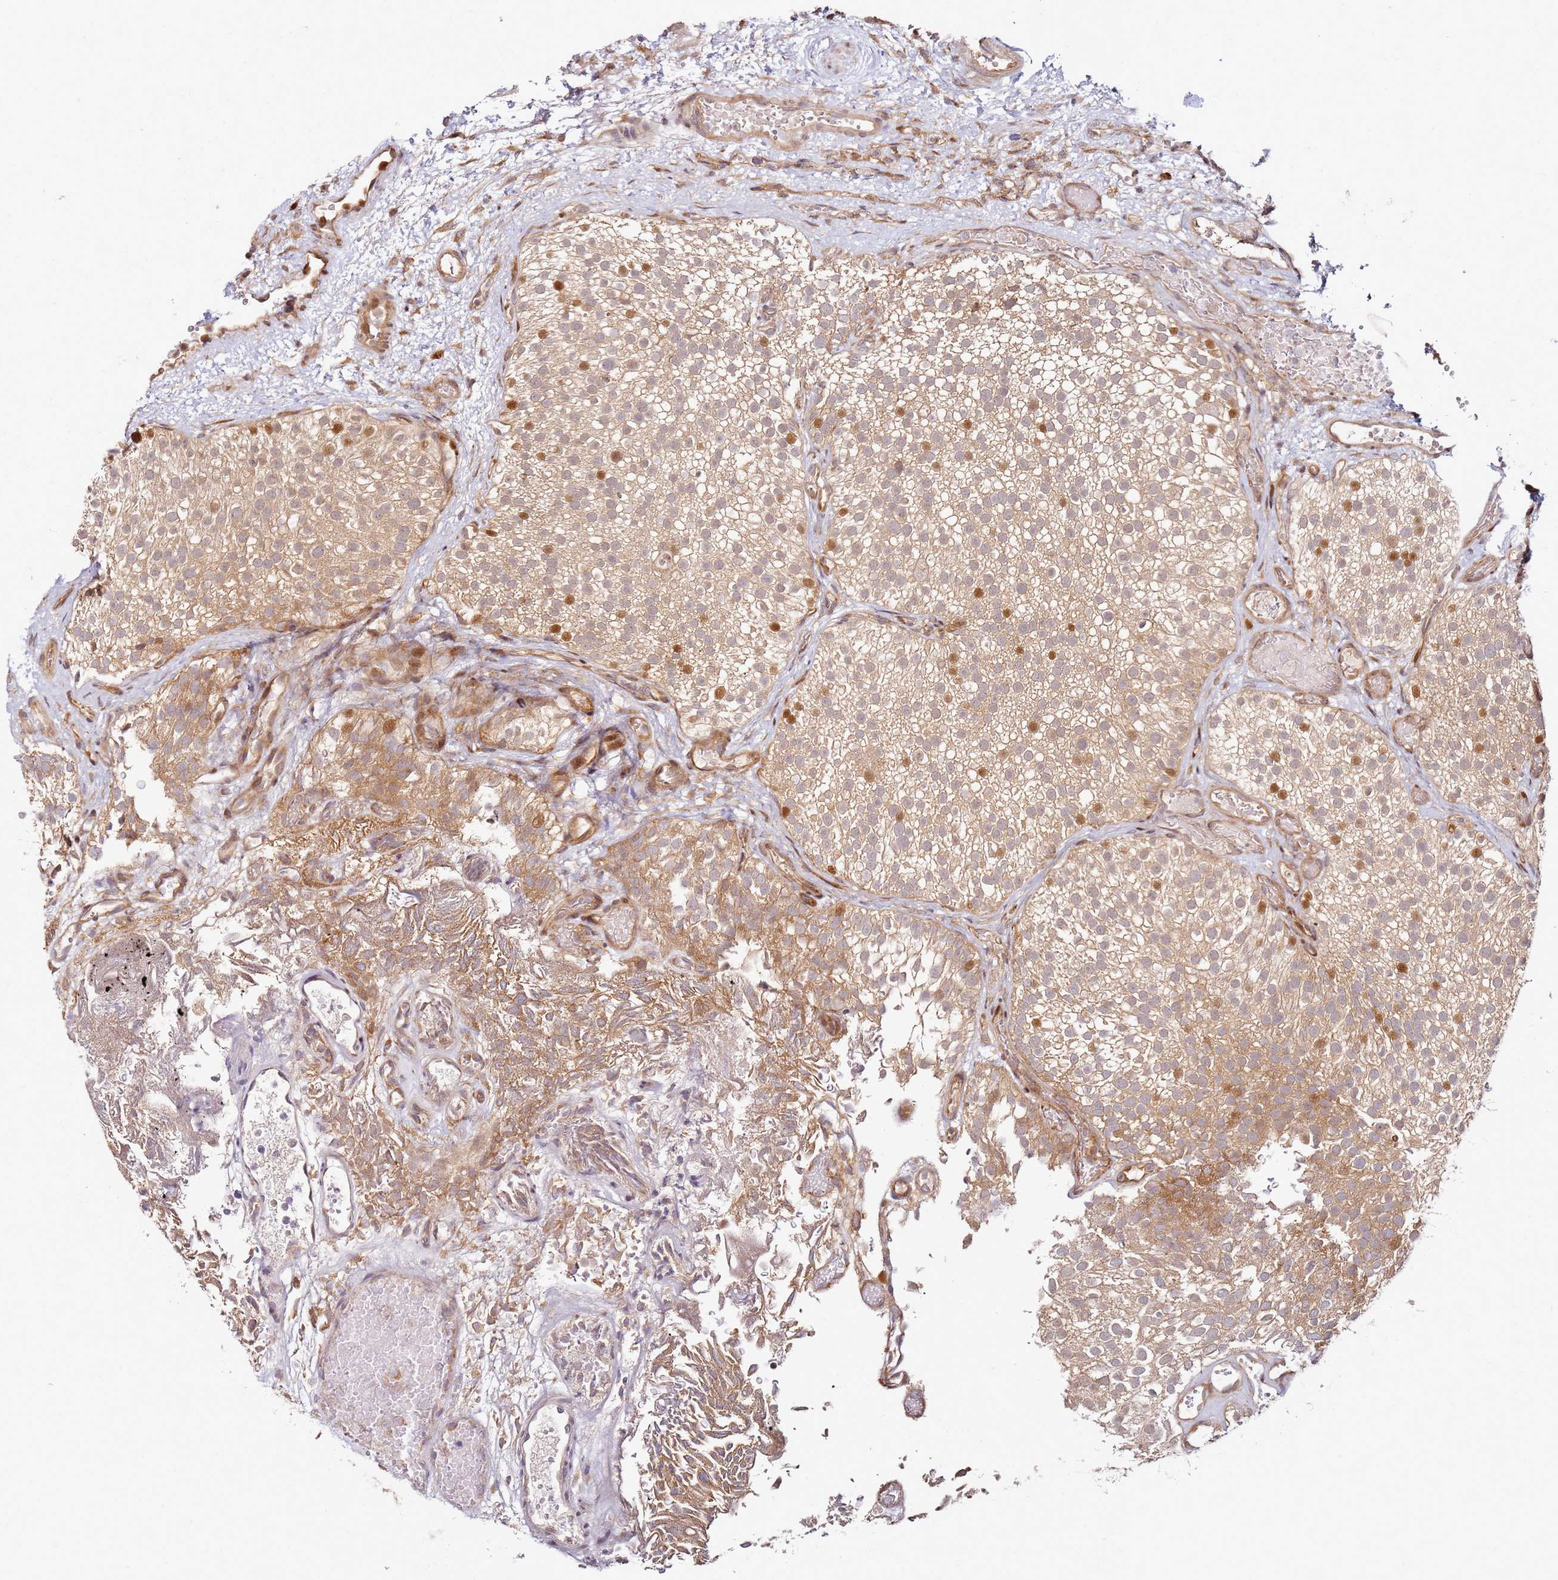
{"staining": {"intensity": "moderate", "quantity": ">75%", "location": "cytoplasmic/membranous,nuclear"}, "tissue": "urothelial cancer", "cell_type": "Tumor cells", "image_type": "cancer", "snomed": [{"axis": "morphology", "description": "Urothelial carcinoma, Low grade"}, {"axis": "topography", "description": "Urinary bladder"}], "caption": "Tumor cells reveal medium levels of moderate cytoplasmic/membranous and nuclear expression in about >75% of cells in human urothelial carcinoma (low-grade).", "gene": "RPS3A", "patient": {"sex": "male", "age": 78}}